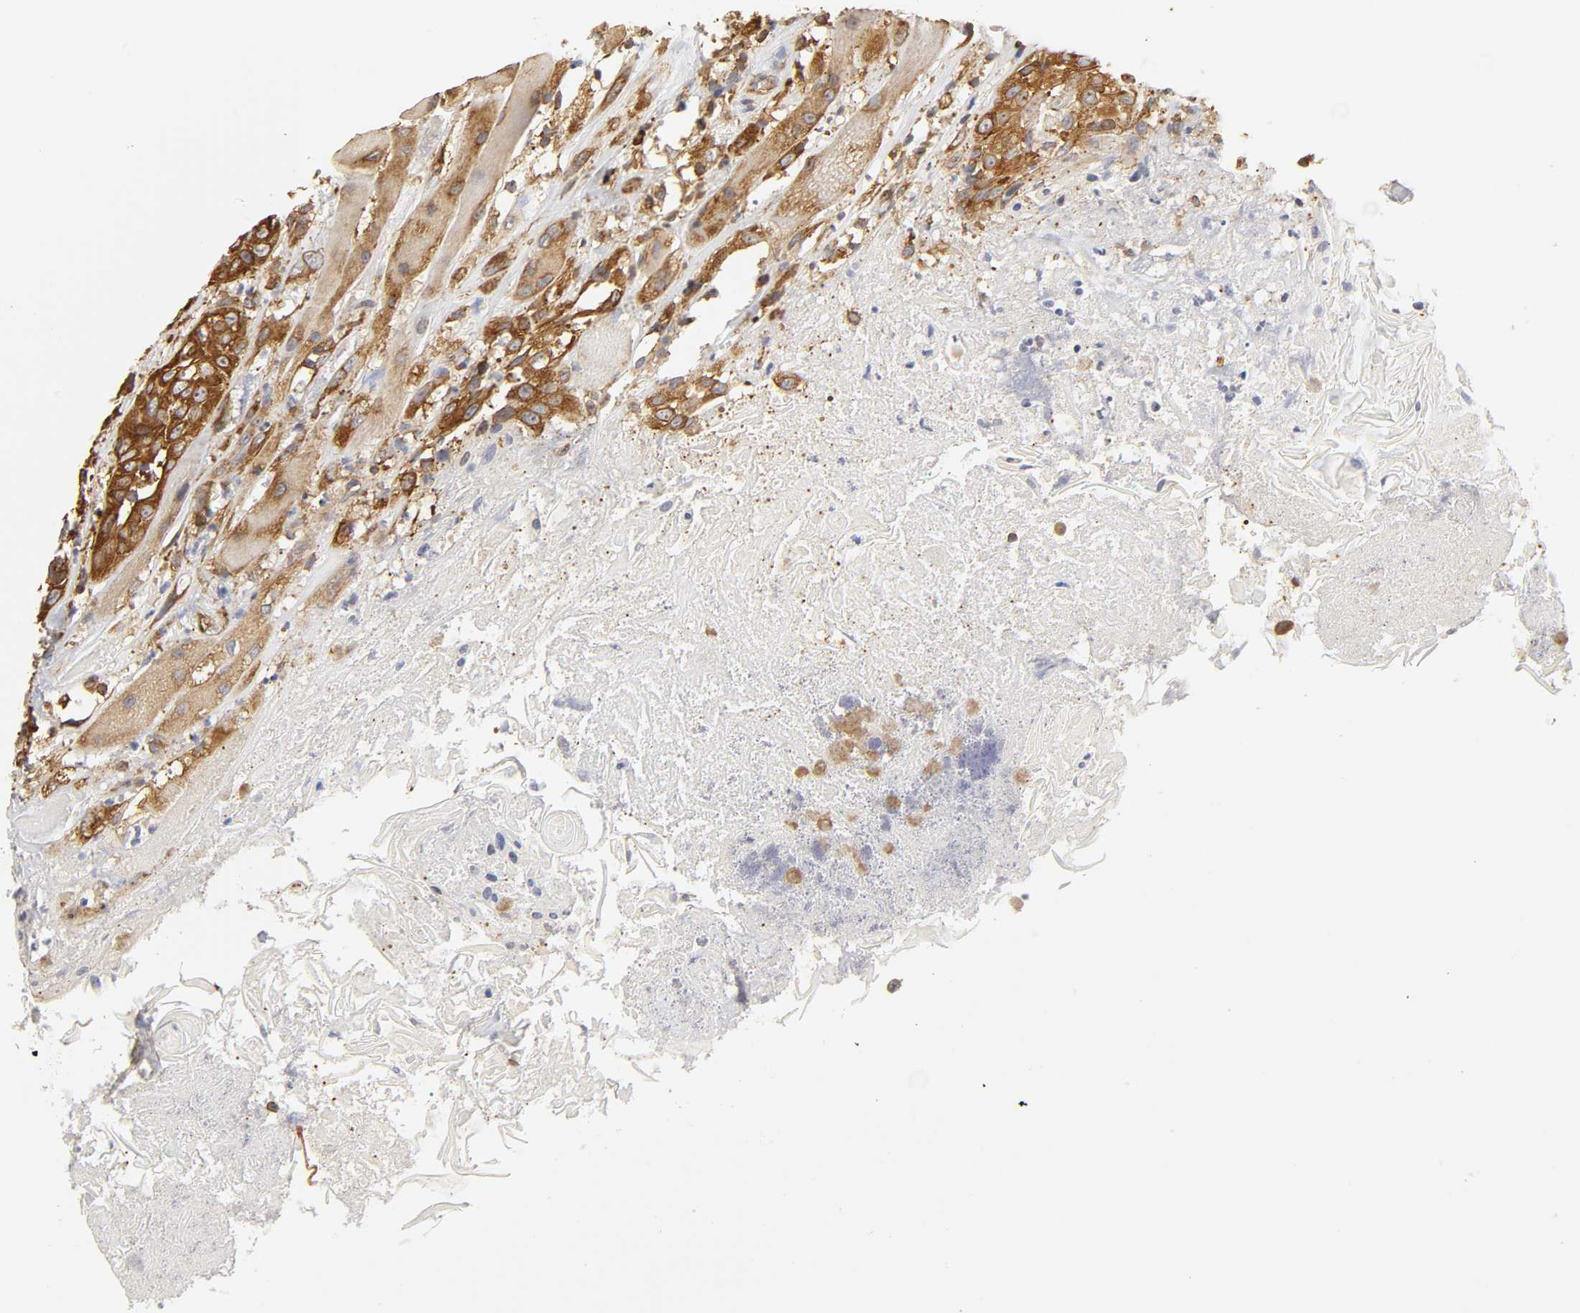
{"staining": {"intensity": "strong", "quantity": ">75%", "location": "cytoplasmic/membranous"}, "tissue": "head and neck cancer", "cell_type": "Tumor cells", "image_type": "cancer", "snomed": [{"axis": "morphology", "description": "Squamous cell carcinoma, NOS"}, {"axis": "topography", "description": "Head-Neck"}], "caption": "Immunohistochemistry histopathology image of neoplastic tissue: head and neck cancer stained using IHC demonstrates high levels of strong protein expression localized specifically in the cytoplasmic/membranous of tumor cells, appearing as a cytoplasmic/membranous brown color.", "gene": "RPL14", "patient": {"sex": "female", "age": 84}}